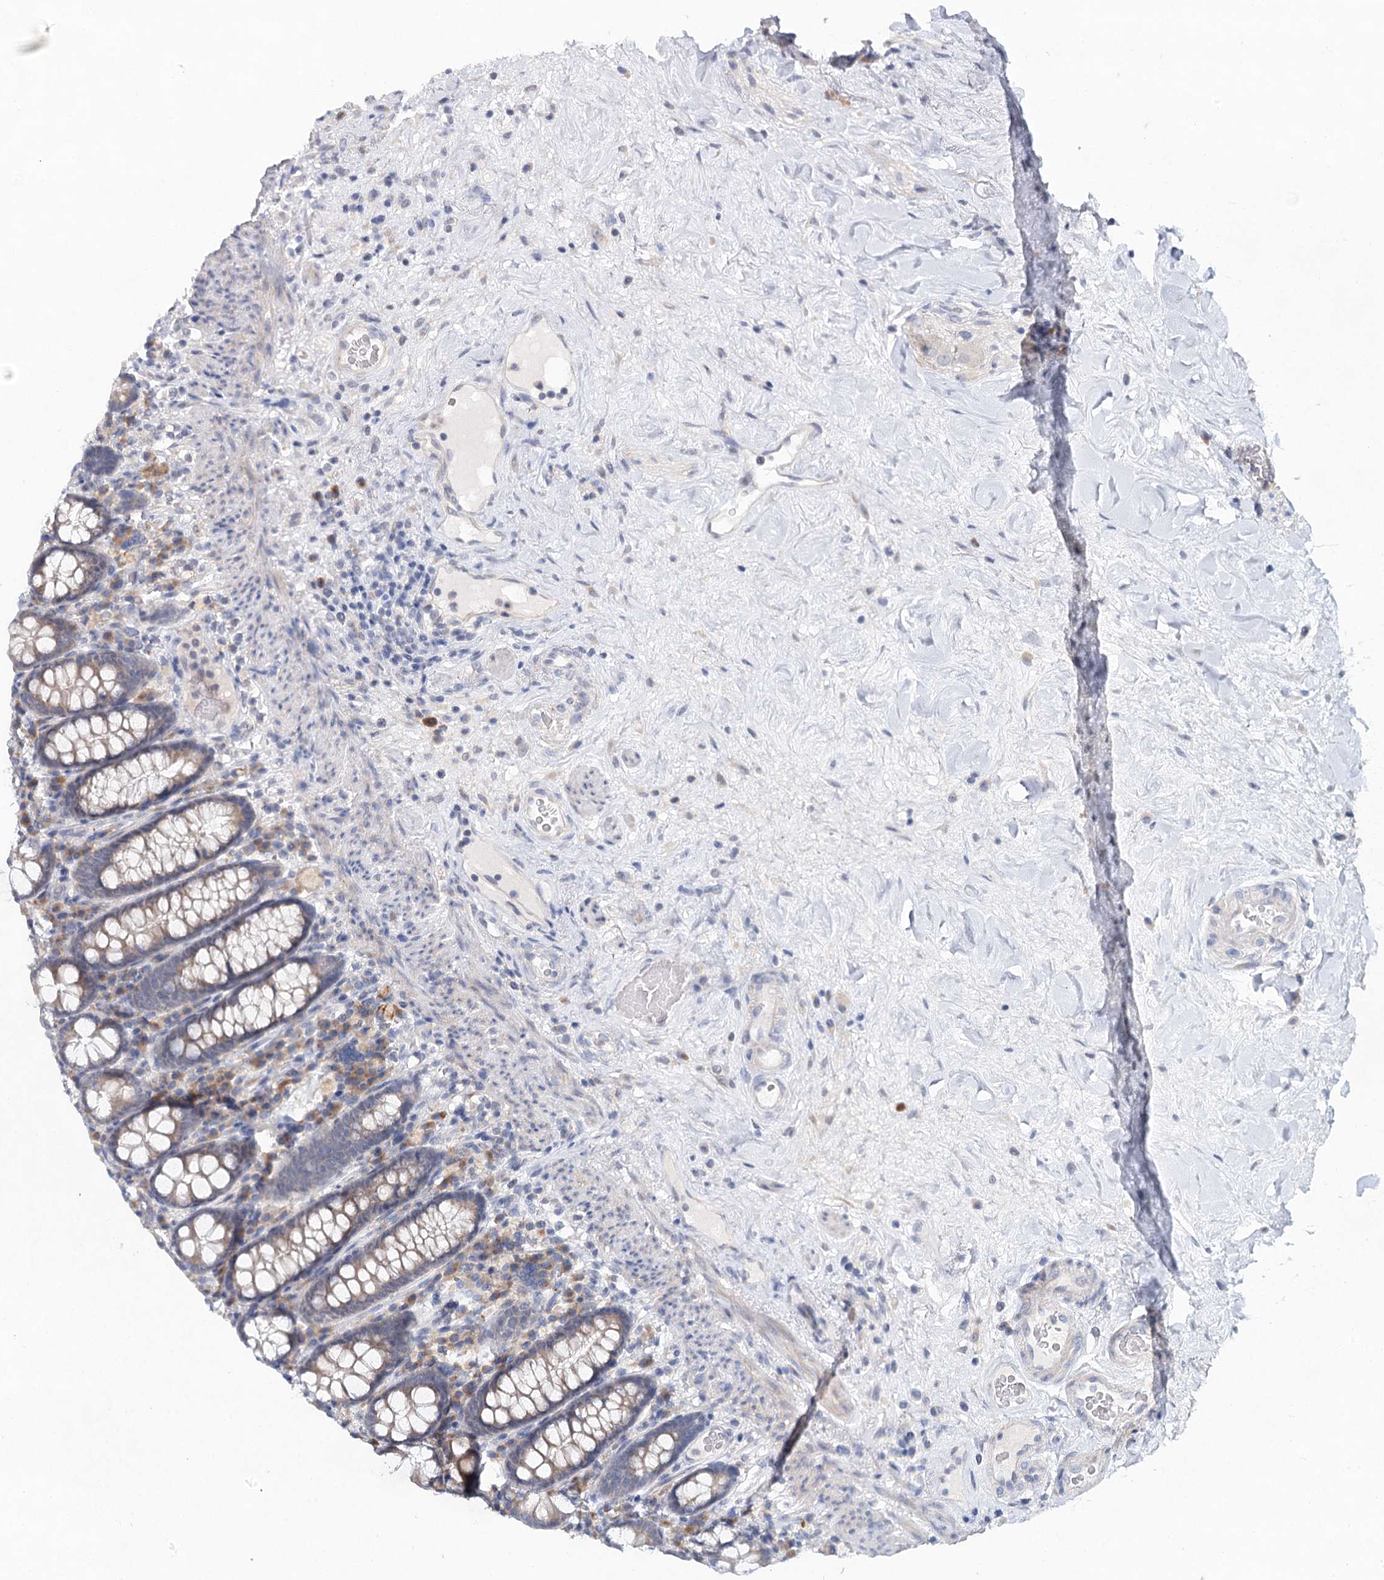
{"staining": {"intensity": "negative", "quantity": "none", "location": "none"}, "tissue": "colon", "cell_type": "Endothelial cells", "image_type": "normal", "snomed": [{"axis": "morphology", "description": "Normal tissue, NOS"}, {"axis": "topography", "description": "Colon"}], "caption": "IHC histopathology image of unremarkable colon stained for a protein (brown), which demonstrates no positivity in endothelial cells.", "gene": "BLTP1", "patient": {"sex": "female", "age": 79}}